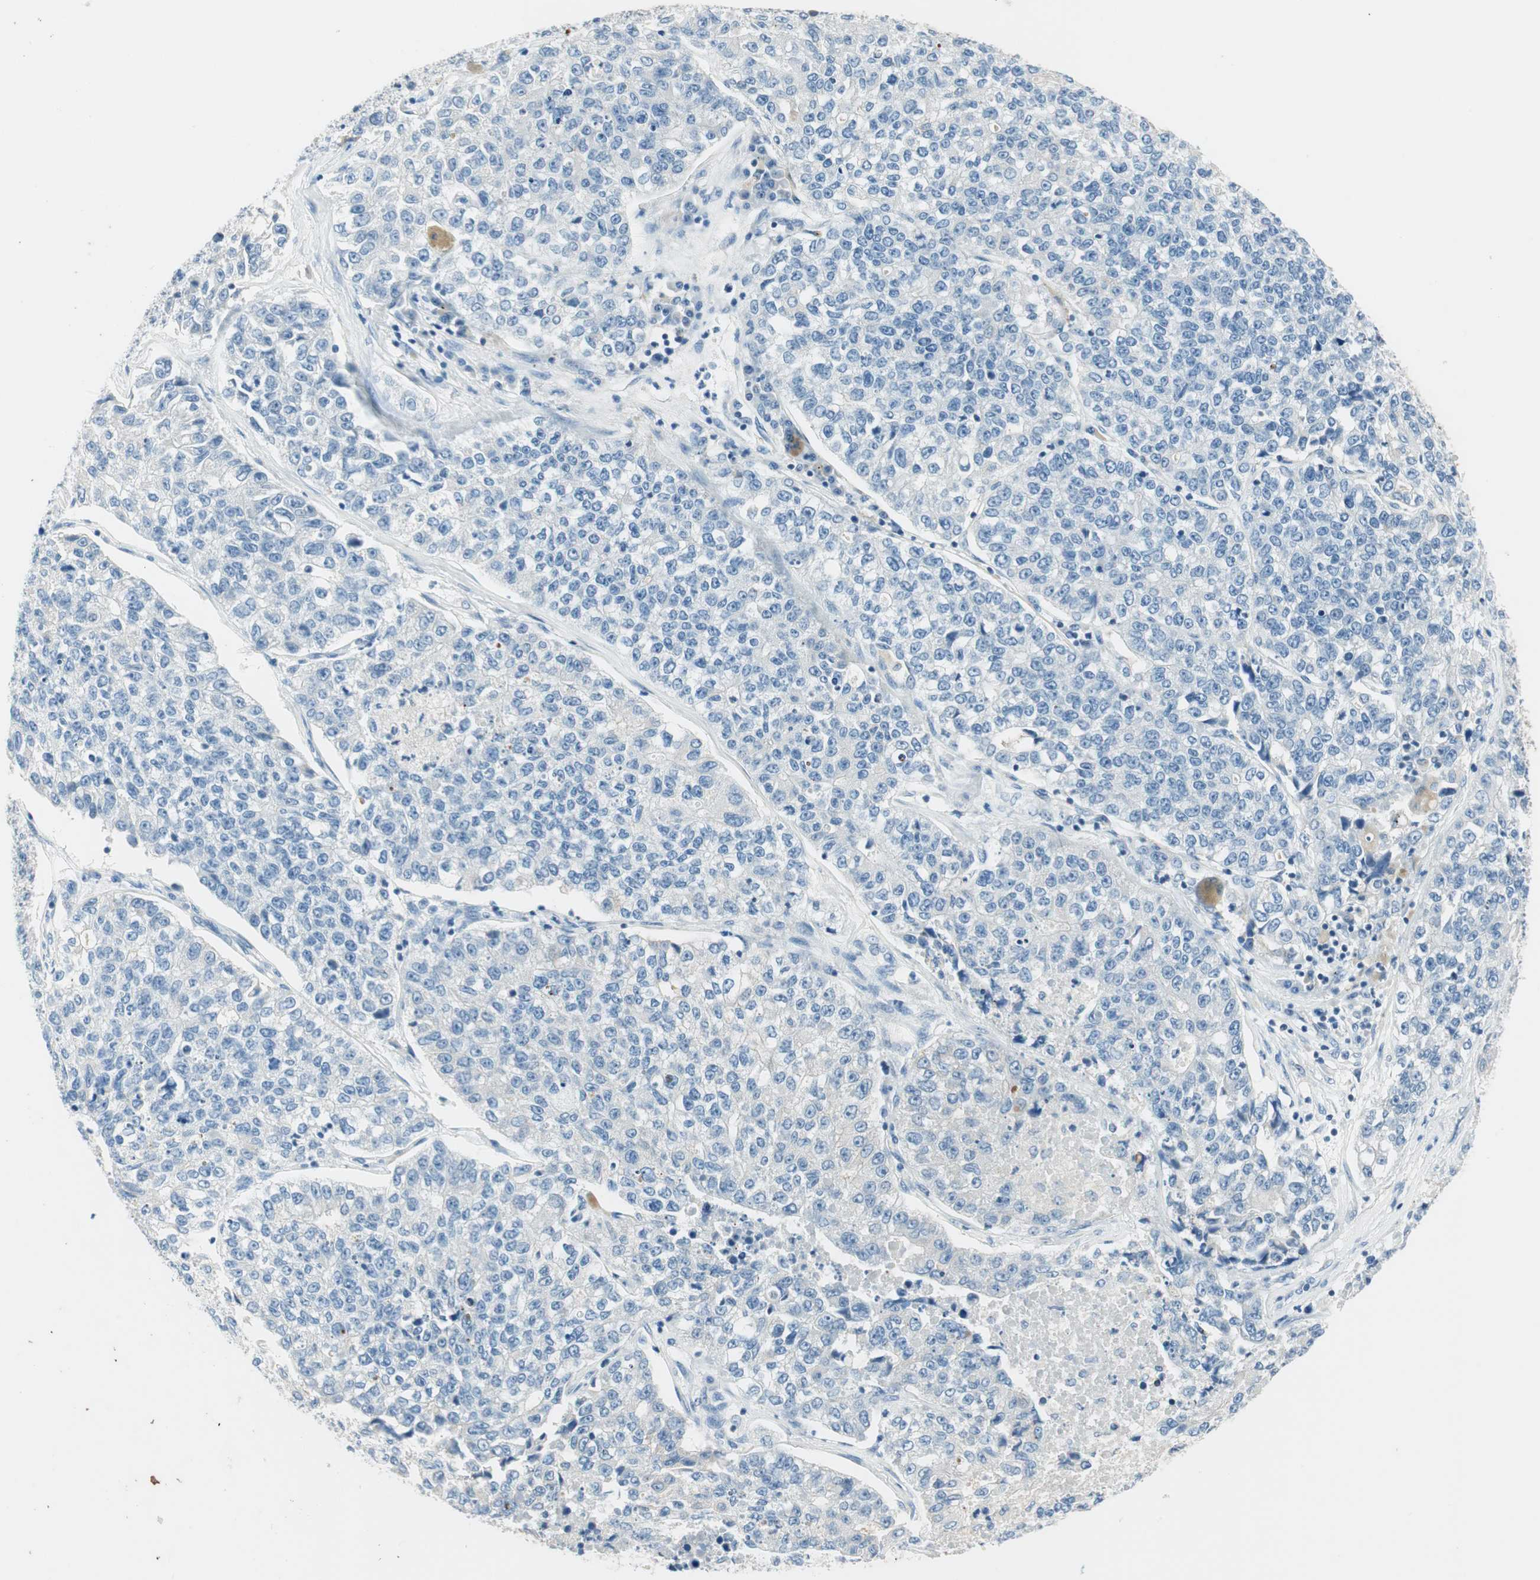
{"staining": {"intensity": "negative", "quantity": "none", "location": "none"}, "tissue": "lung cancer", "cell_type": "Tumor cells", "image_type": "cancer", "snomed": [{"axis": "morphology", "description": "Adenocarcinoma, NOS"}, {"axis": "topography", "description": "Lung"}], "caption": "The image exhibits no staining of tumor cells in lung cancer (adenocarcinoma).", "gene": "GNAO1", "patient": {"sex": "male", "age": 49}}